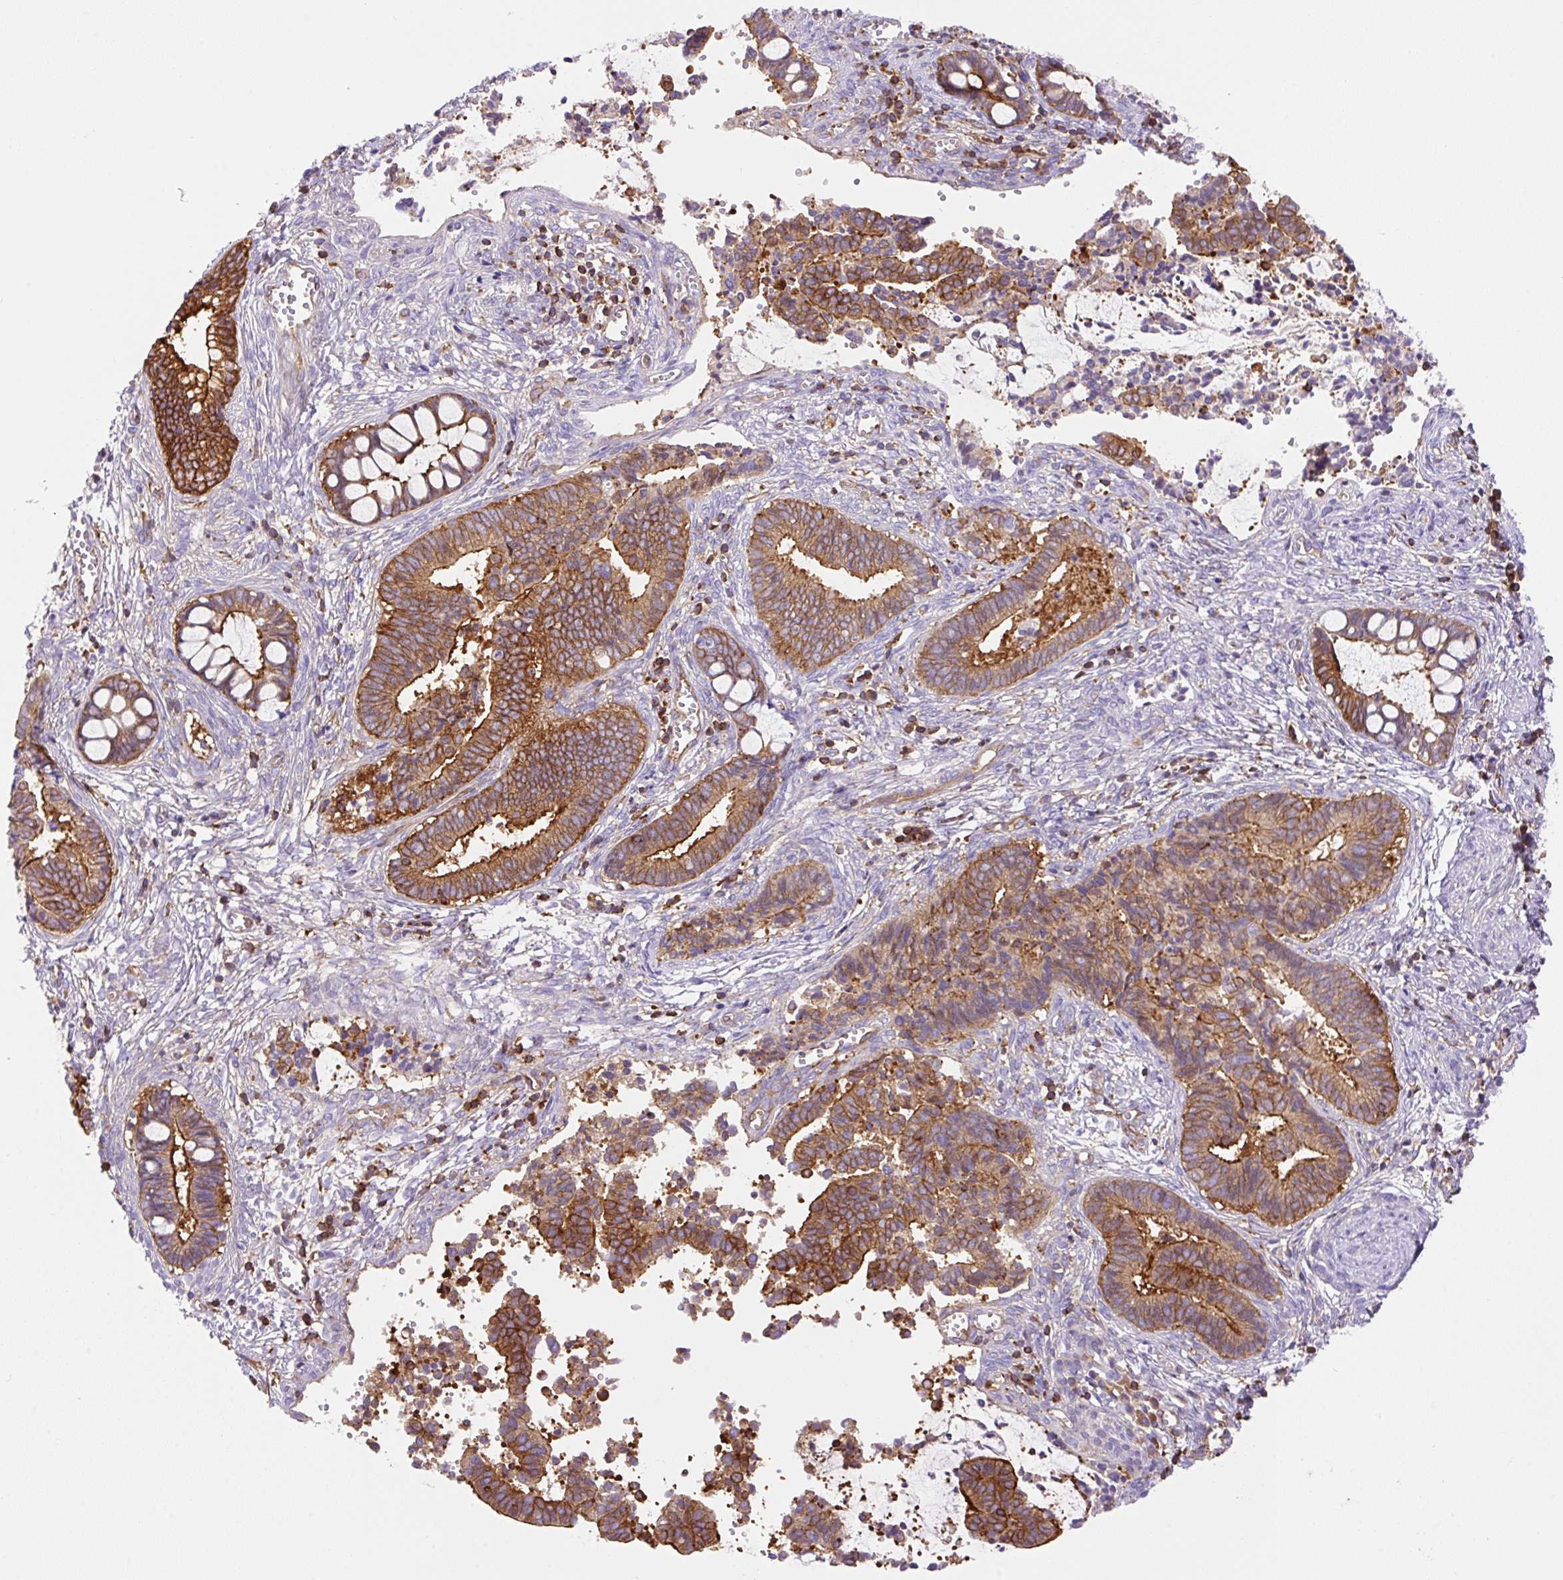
{"staining": {"intensity": "strong", "quantity": ">75%", "location": "cytoplasmic/membranous"}, "tissue": "cervical cancer", "cell_type": "Tumor cells", "image_type": "cancer", "snomed": [{"axis": "morphology", "description": "Adenocarcinoma, NOS"}, {"axis": "topography", "description": "Cervix"}], "caption": "Immunohistochemistry of human cervical cancer (adenocarcinoma) reveals high levels of strong cytoplasmic/membranous positivity in about >75% of tumor cells. Ihc stains the protein of interest in brown and the nuclei are stained blue.", "gene": "DNM2", "patient": {"sex": "female", "age": 44}}